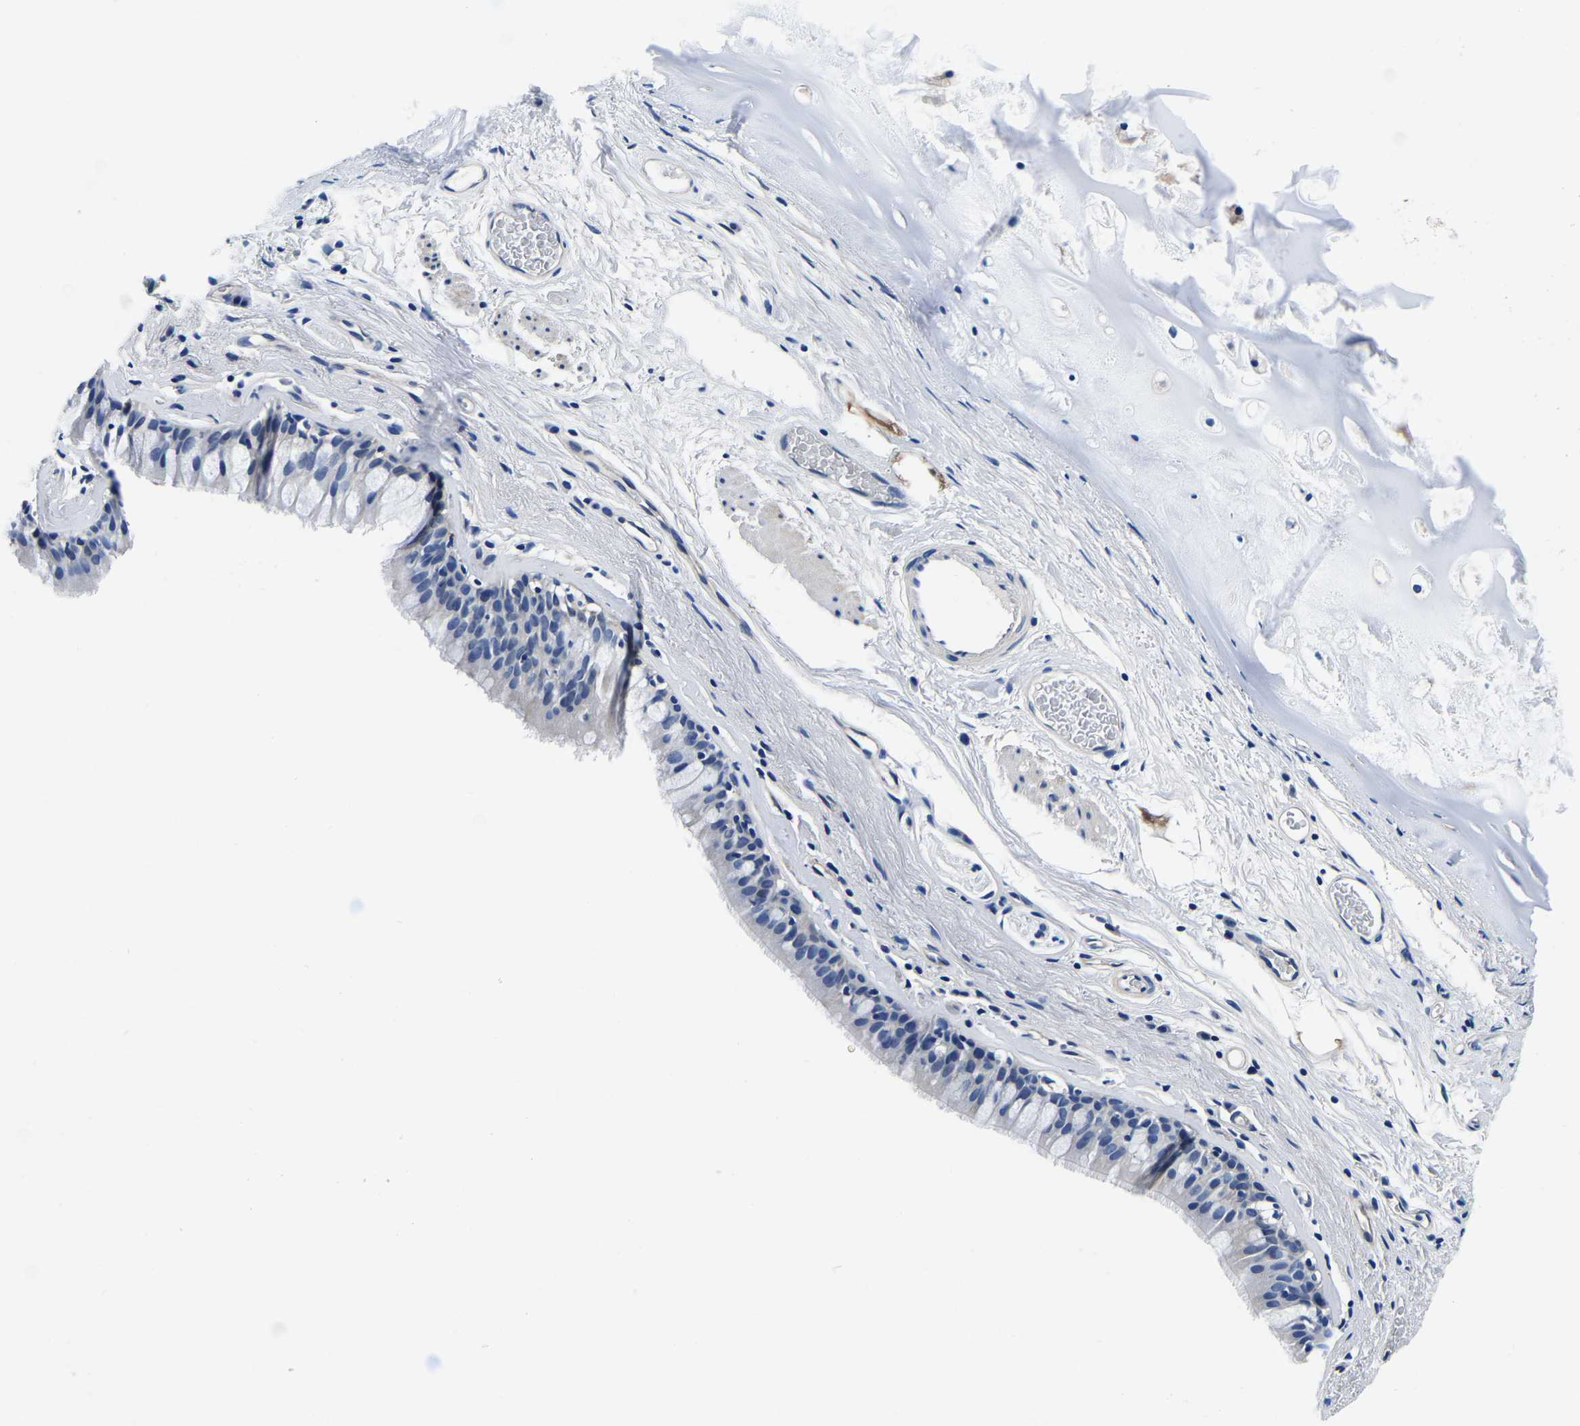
{"staining": {"intensity": "negative", "quantity": "none", "location": "none"}, "tissue": "bronchus", "cell_type": "Respiratory epithelial cells", "image_type": "normal", "snomed": [{"axis": "morphology", "description": "Normal tissue, NOS"}, {"axis": "topography", "description": "Cartilage tissue"}, {"axis": "topography", "description": "Bronchus"}], "caption": "High power microscopy histopathology image of an IHC photomicrograph of normal bronchus, revealing no significant staining in respiratory epithelial cells. (DAB (3,3'-diaminobenzidine) IHC, high magnification).", "gene": "ACO1", "patient": {"sex": "female", "age": 53}}